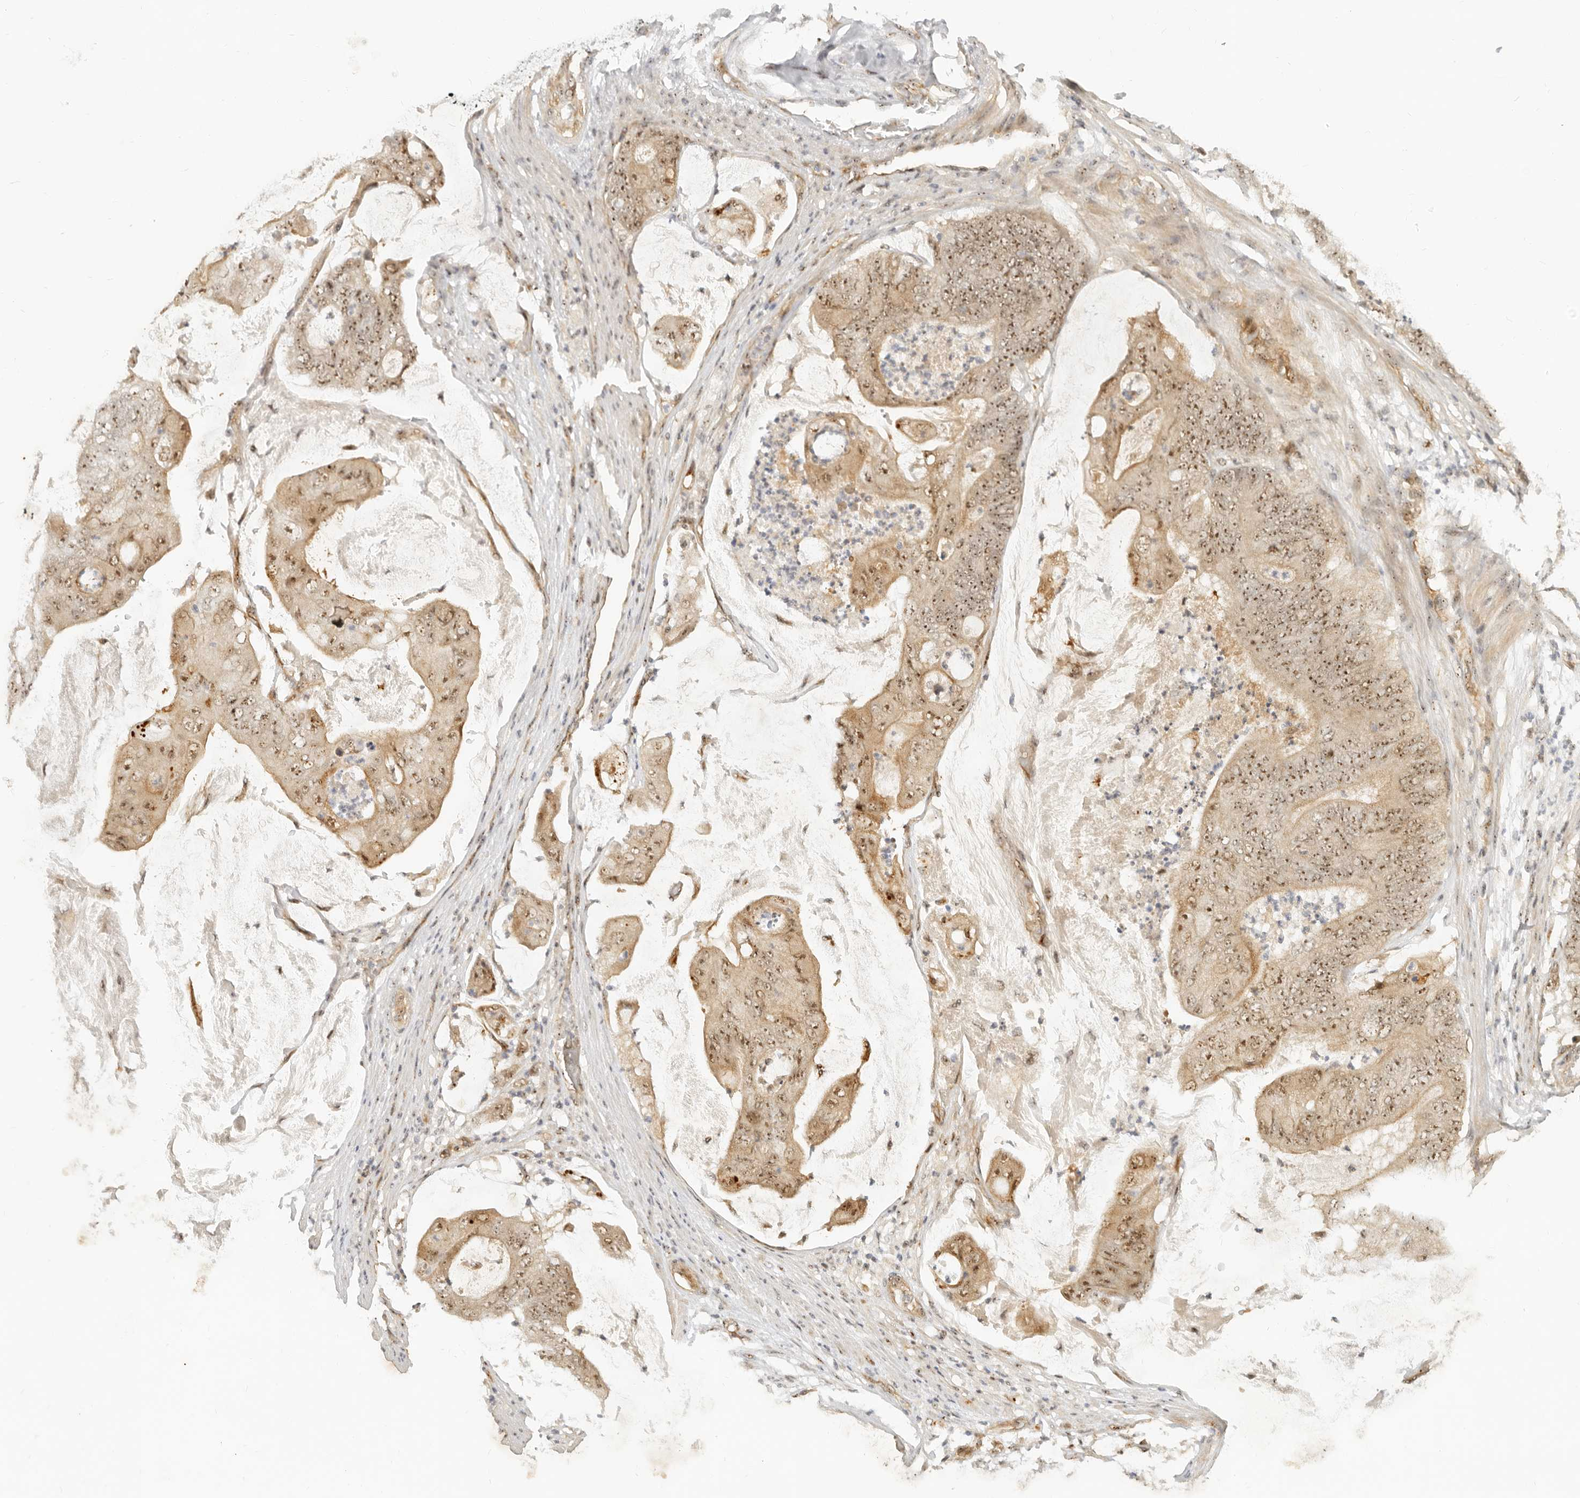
{"staining": {"intensity": "moderate", "quantity": ">75%", "location": "cytoplasmic/membranous,nuclear"}, "tissue": "stomach cancer", "cell_type": "Tumor cells", "image_type": "cancer", "snomed": [{"axis": "morphology", "description": "Adenocarcinoma, NOS"}, {"axis": "topography", "description": "Stomach"}], "caption": "Stomach adenocarcinoma stained for a protein displays moderate cytoplasmic/membranous and nuclear positivity in tumor cells. (Brightfield microscopy of DAB IHC at high magnification).", "gene": "BAP1", "patient": {"sex": "female", "age": 73}}